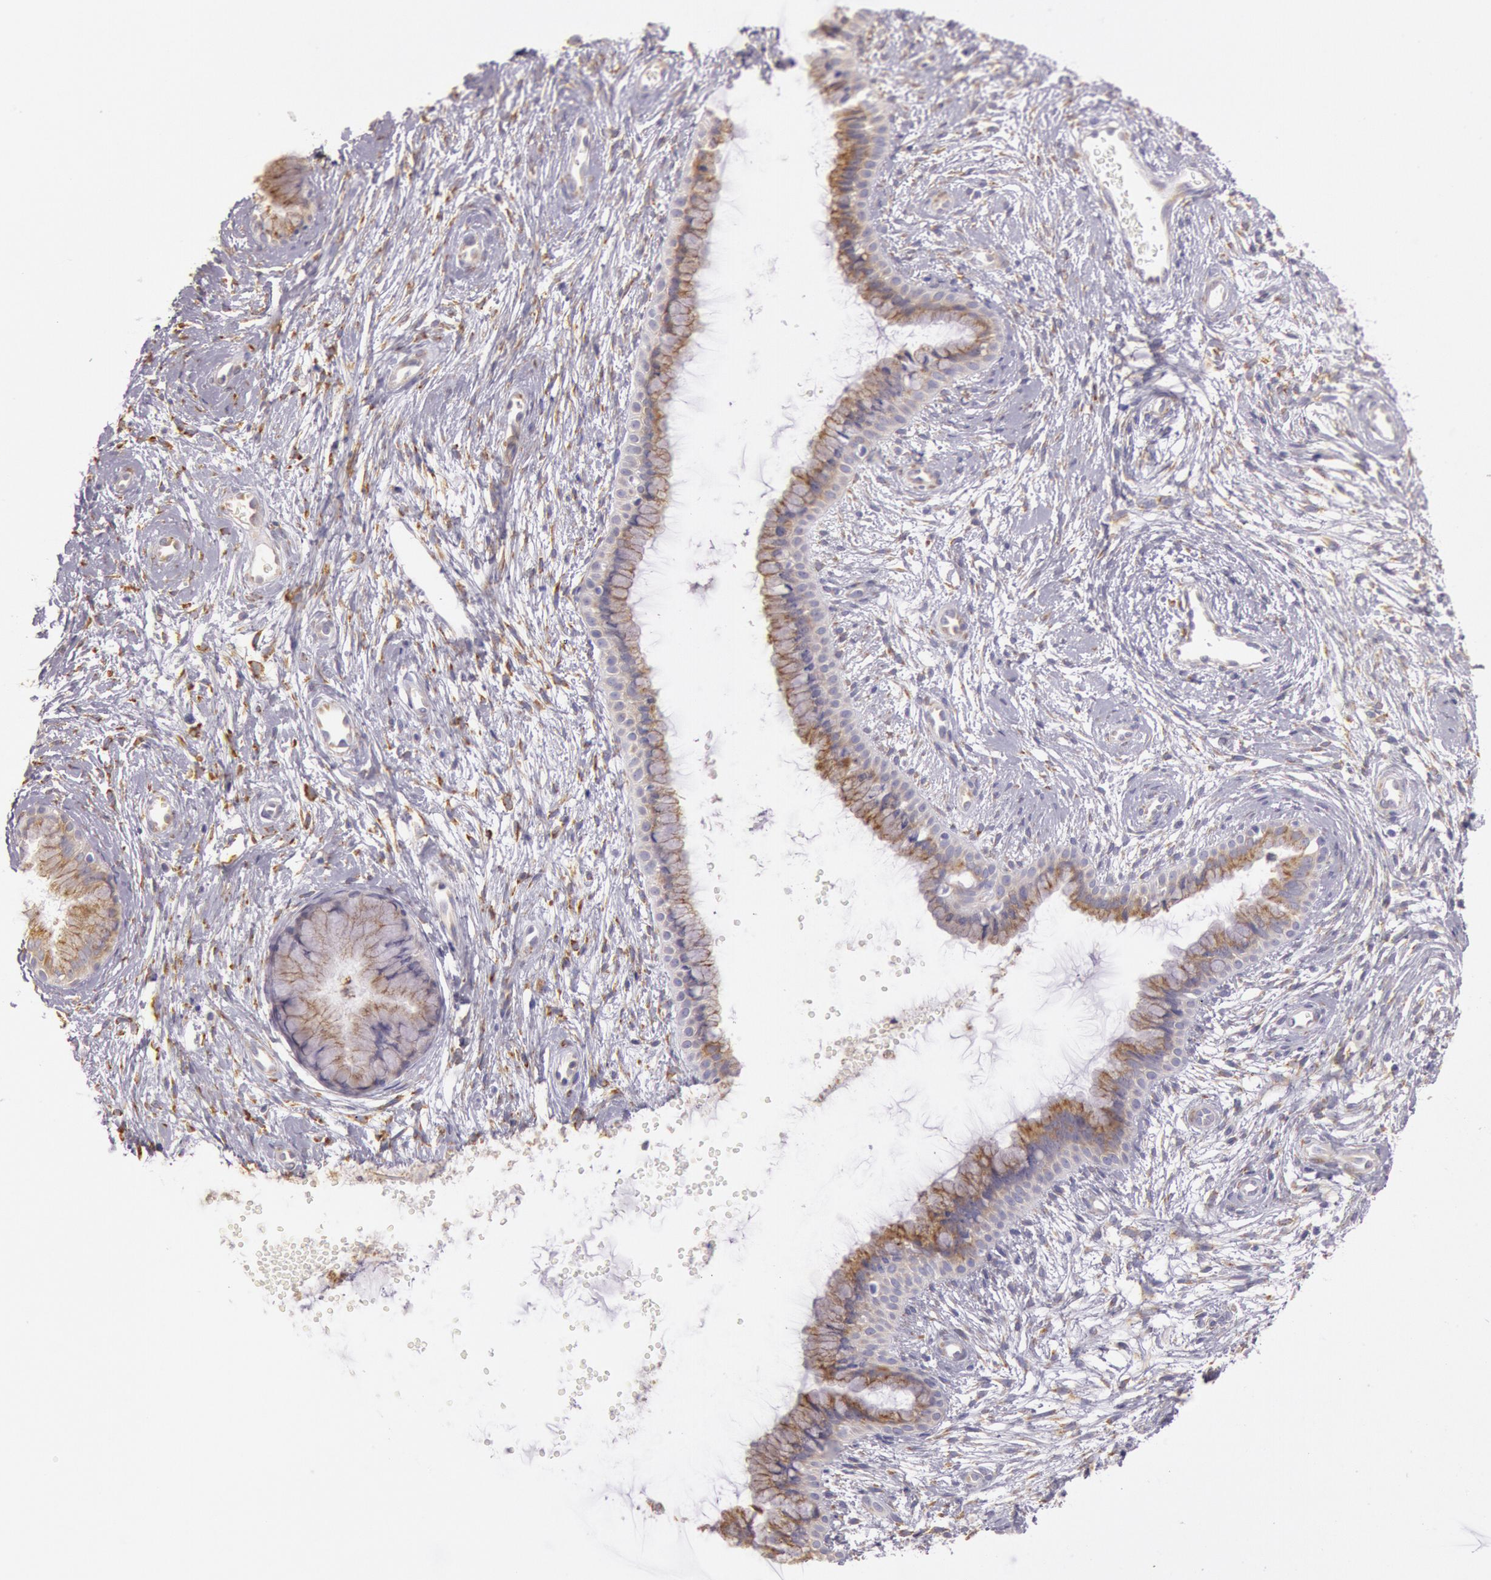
{"staining": {"intensity": "weak", "quantity": "25%-75%", "location": "cytoplasmic/membranous"}, "tissue": "cervix", "cell_type": "Glandular cells", "image_type": "normal", "snomed": [{"axis": "morphology", "description": "Normal tissue, NOS"}, {"axis": "topography", "description": "Cervix"}], "caption": "Protein expression analysis of normal human cervix reveals weak cytoplasmic/membranous positivity in about 25%-75% of glandular cells.", "gene": "CIDEB", "patient": {"sex": "female", "age": 39}}